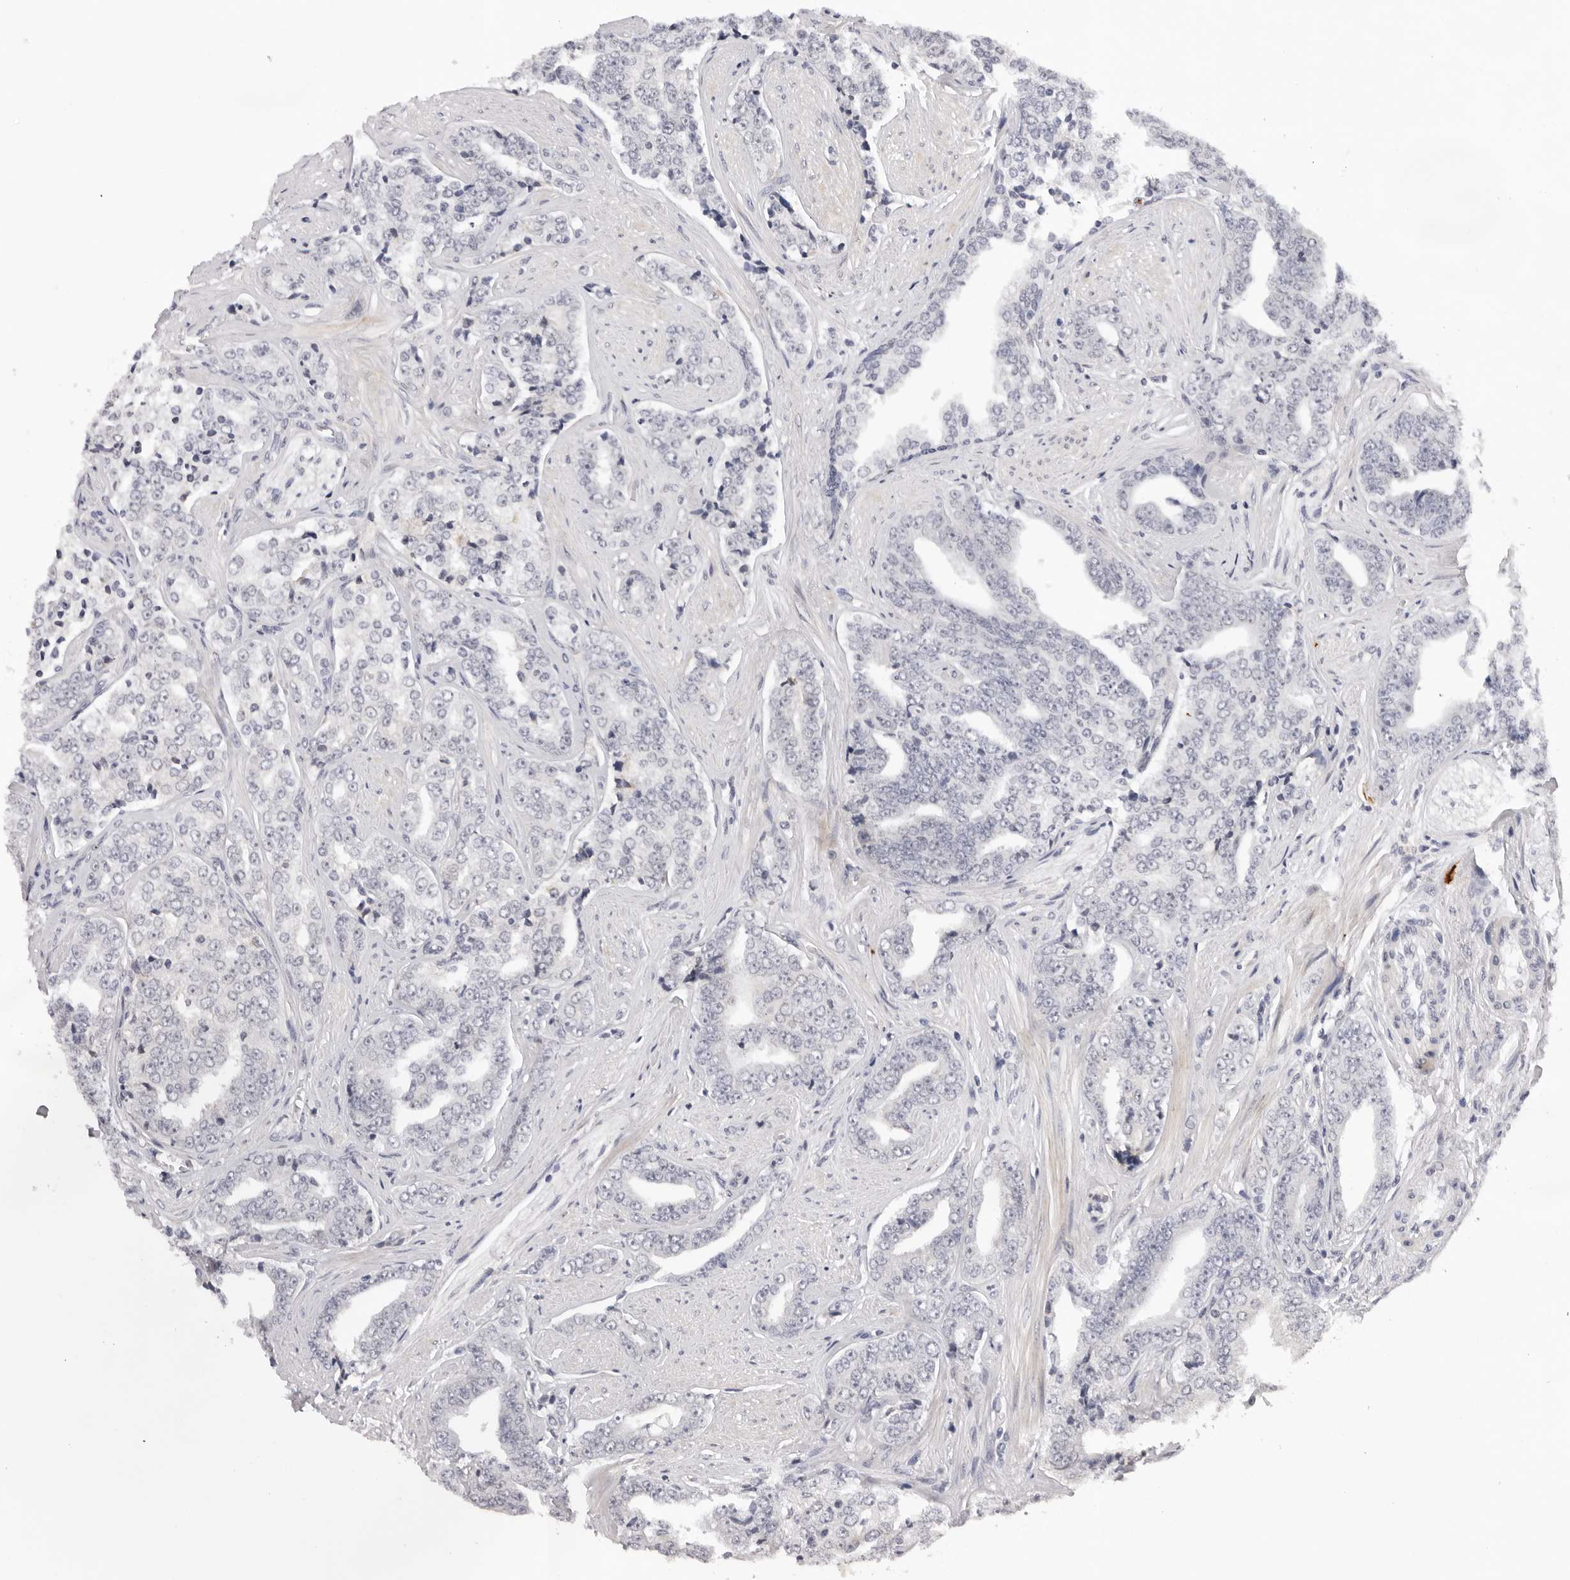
{"staining": {"intensity": "negative", "quantity": "none", "location": "none"}, "tissue": "prostate cancer", "cell_type": "Tumor cells", "image_type": "cancer", "snomed": [{"axis": "morphology", "description": "Adenocarcinoma, High grade"}, {"axis": "topography", "description": "Prostate"}], "caption": "The IHC image has no significant expression in tumor cells of prostate cancer (adenocarcinoma (high-grade)) tissue.", "gene": "IL17RA", "patient": {"sex": "male", "age": 71}}